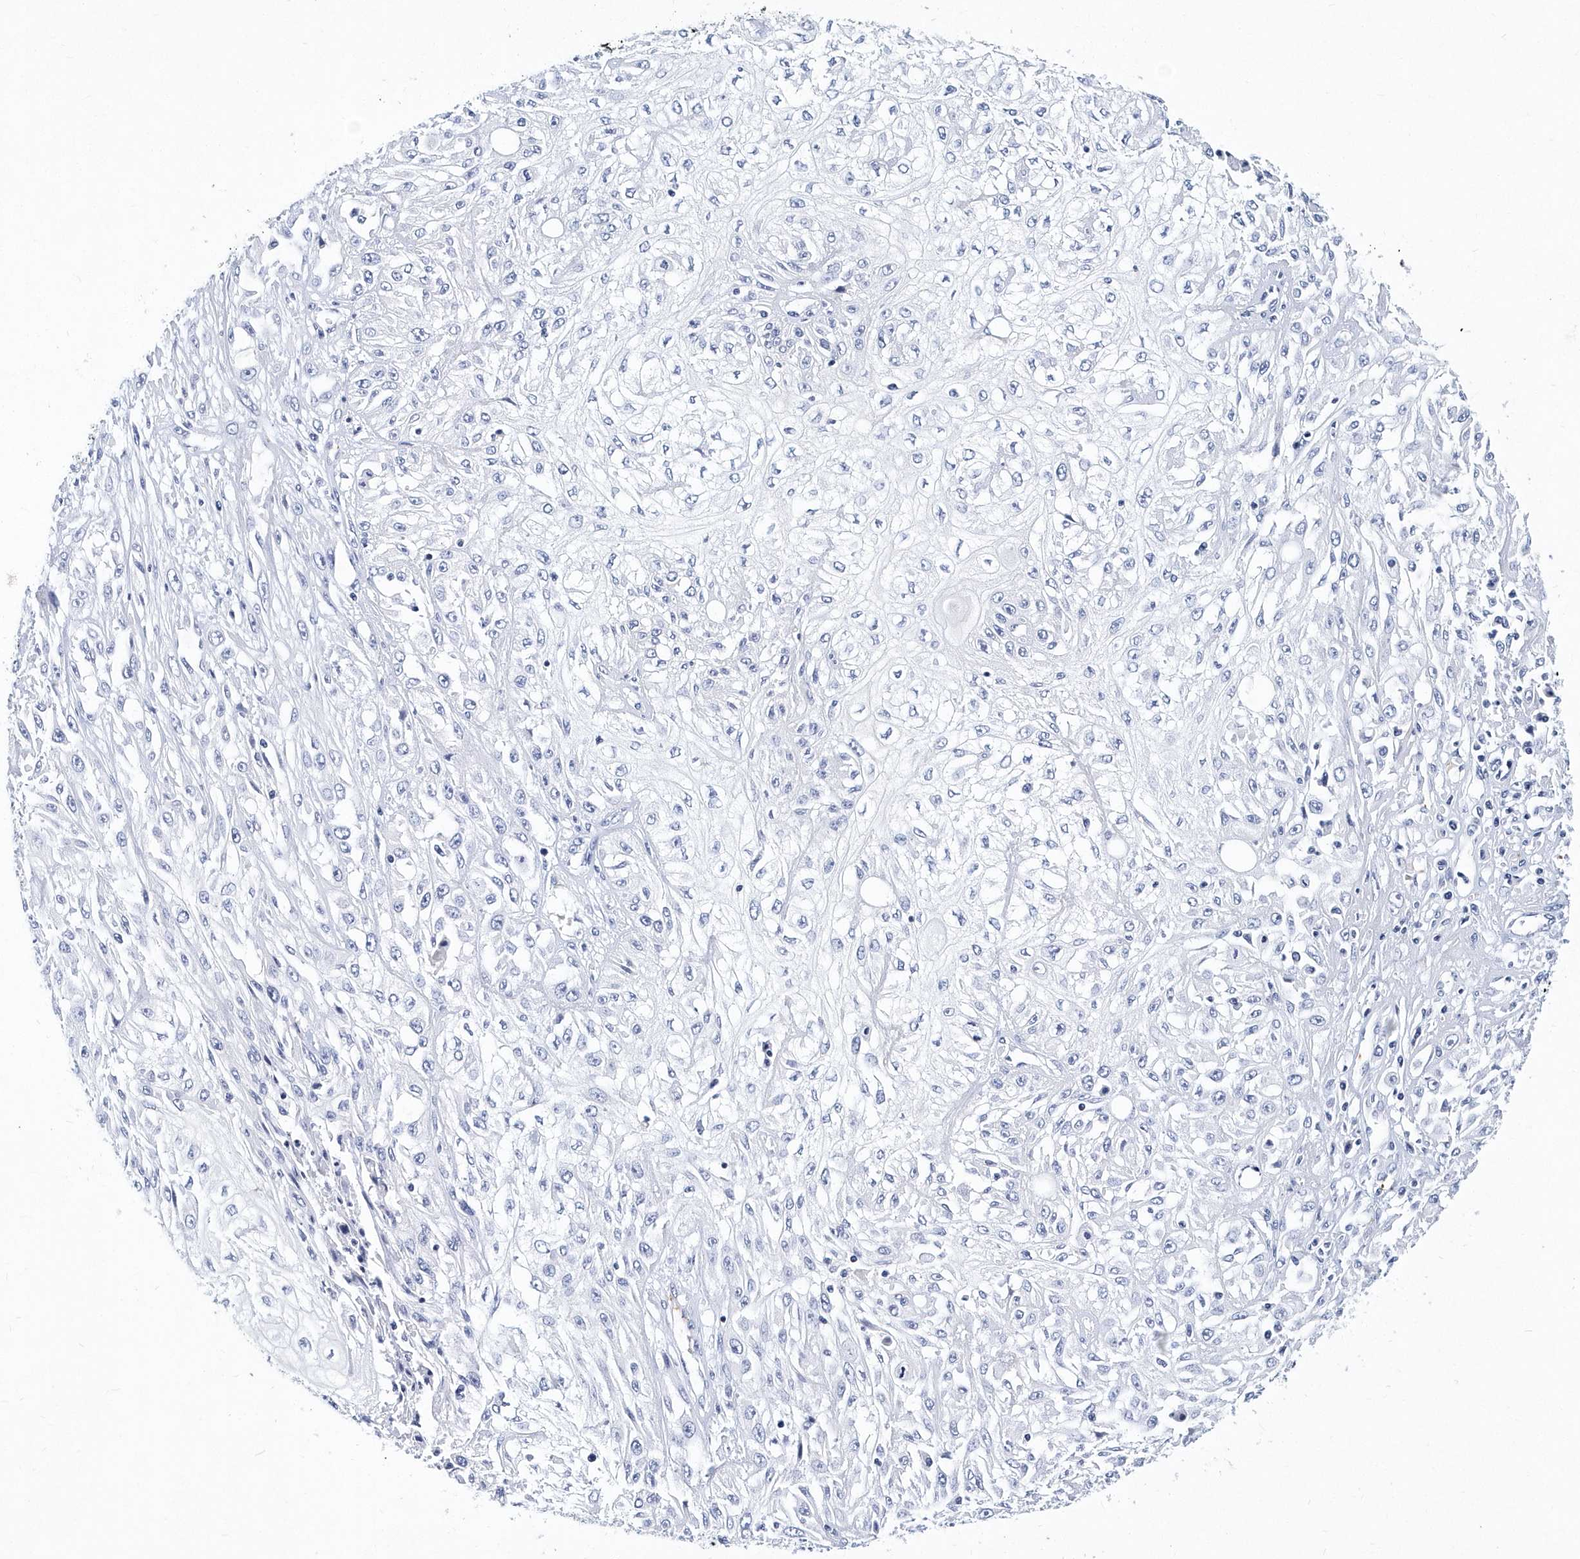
{"staining": {"intensity": "negative", "quantity": "none", "location": "none"}, "tissue": "skin cancer", "cell_type": "Tumor cells", "image_type": "cancer", "snomed": [{"axis": "morphology", "description": "Squamous cell carcinoma, NOS"}, {"axis": "morphology", "description": "Squamous cell carcinoma, metastatic, NOS"}, {"axis": "topography", "description": "Skin"}, {"axis": "topography", "description": "Lymph node"}], "caption": "The immunohistochemistry (IHC) photomicrograph has no significant positivity in tumor cells of skin cancer tissue. (DAB (3,3'-diaminobenzidine) IHC visualized using brightfield microscopy, high magnification).", "gene": "ITGA2B", "patient": {"sex": "male", "age": 75}}